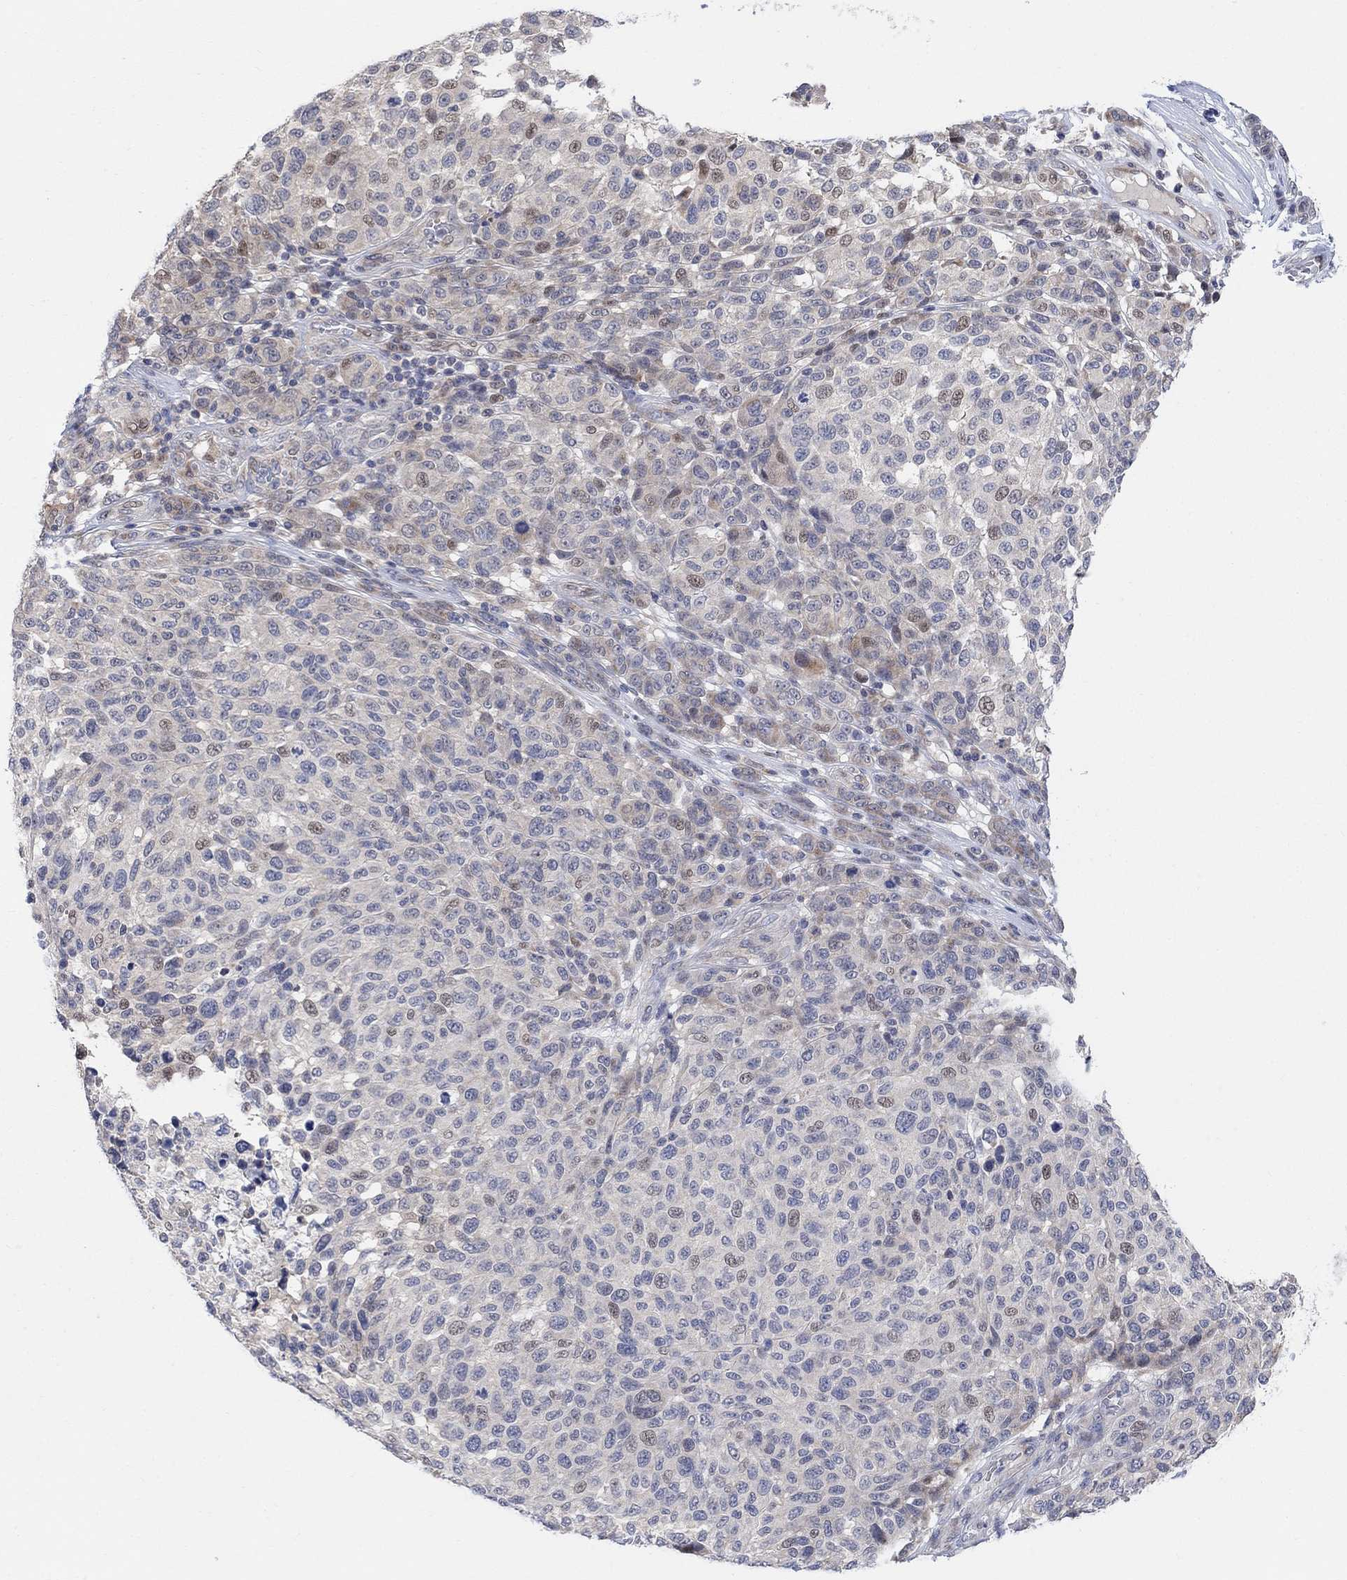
{"staining": {"intensity": "negative", "quantity": "none", "location": "none"}, "tissue": "melanoma", "cell_type": "Tumor cells", "image_type": "cancer", "snomed": [{"axis": "morphology", "description": "Malignant melanoma, NOS"}, {"axis": "topography", "description": "Skin"}], "caption": "Photomicrograph shows no significant protein positivity in tumor cells of melanoma.", "gene": "CNTF", "patient": {"sex": "male", "age": 59}}